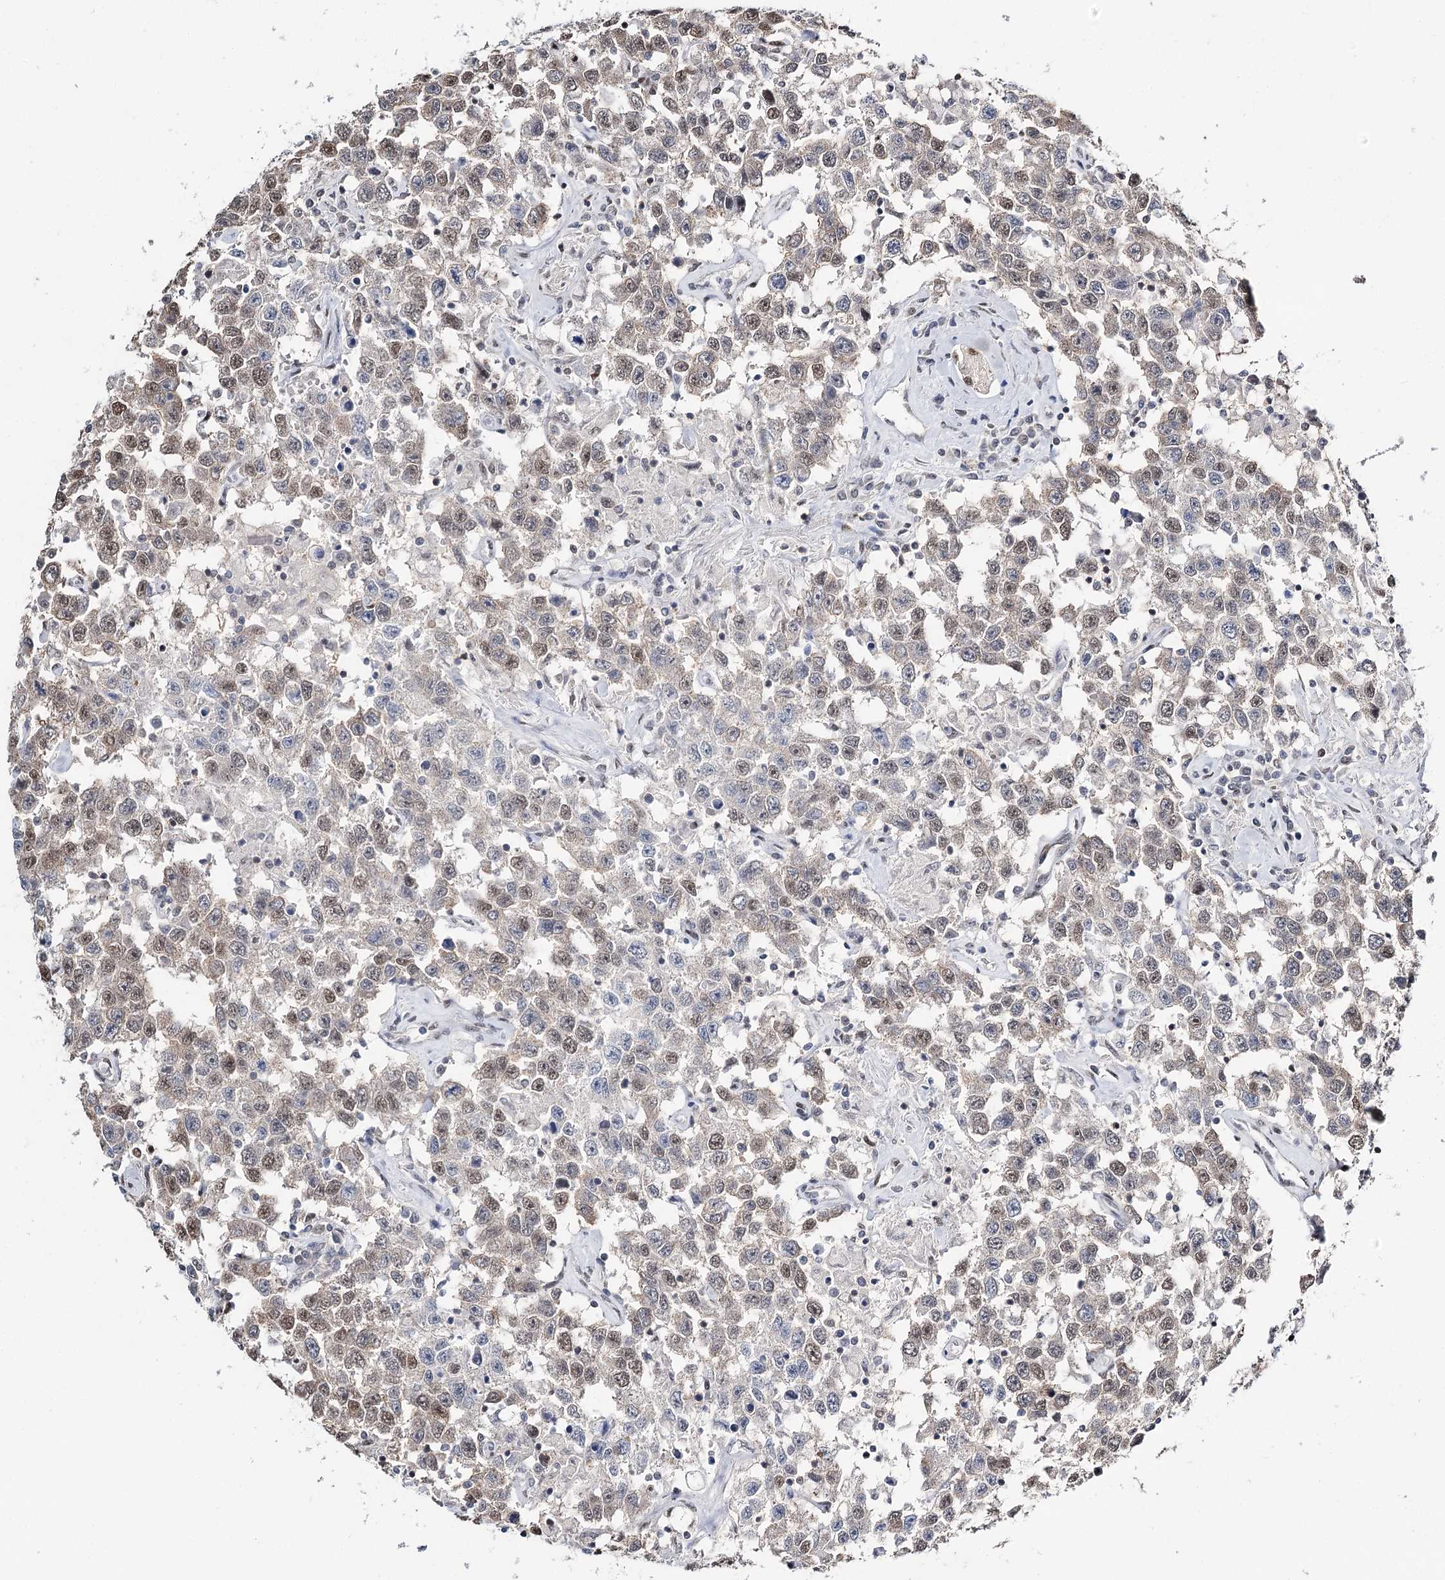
{"staining": {"intensity": "weak", "quantity": "25%-75%", "location": "nuclear"}, "tissue": "testis cancer", "cell_type": "Tumor cells", "image_type": "cancer", "snomed": [{"axis": "morphology", "description": "Seminoma, NOS"}, {"axis": "topography", "description": "Testis"}], "caption": "Protein staining by IHC exhibits weak nuclear staining in about 25%-75% of tumor cells in testis cancer.", "gene": "RPS27A", "patient": {"sex": "male", "age": 41}}